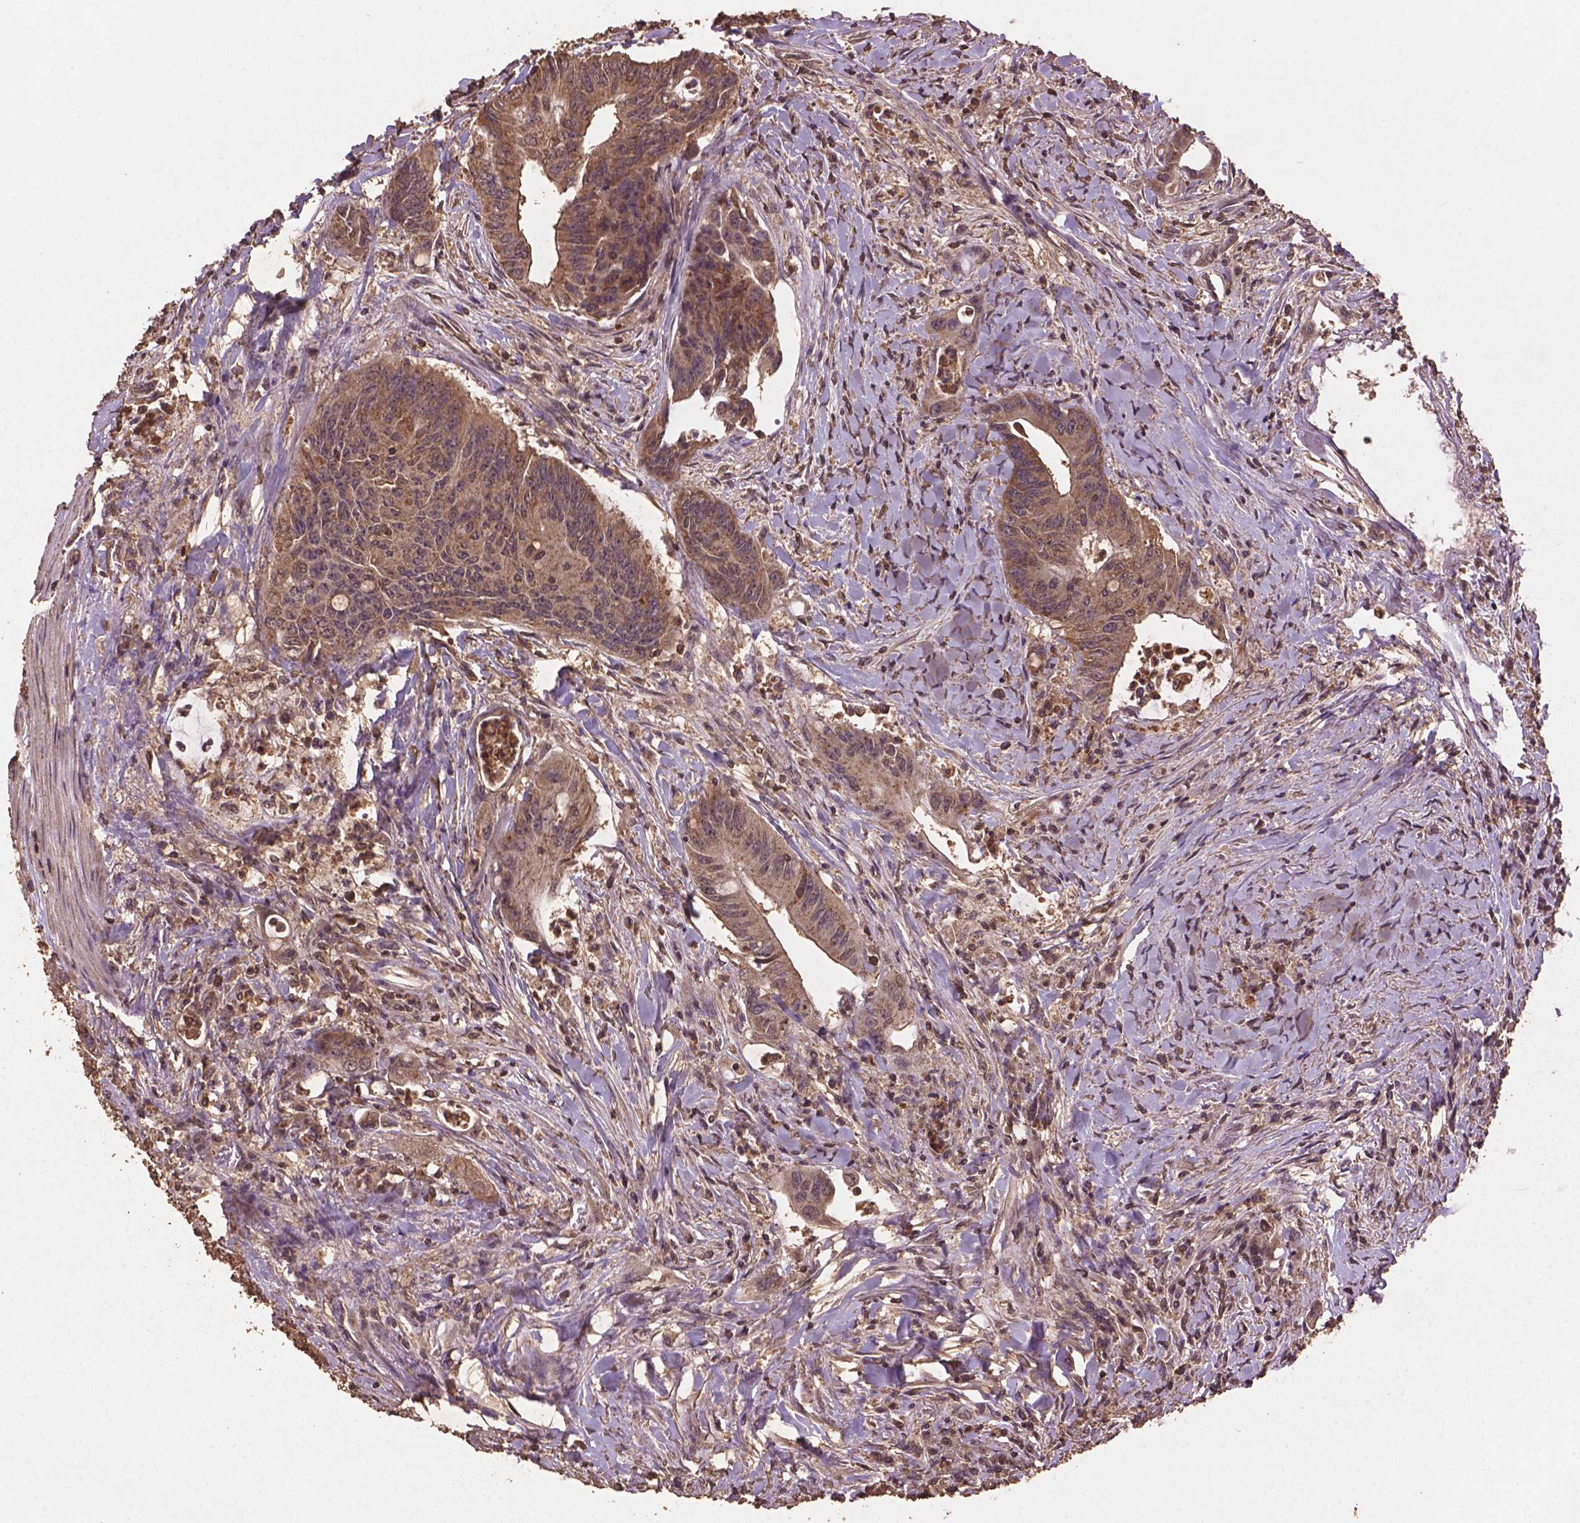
{"staining": {"intensity": "weak", "quantity": ">75%", "location": "cytoplasmic/membranous"}, "tissue": "colorectal cancer", "cell_type": "Tumor cells", "image_type": "cancer", "snomed": [{"axis": "morphology", "description": "Adenocarcinoma, NOS"}, {"axis": "topography", "description": "Rectum"}], "caption": "Colorectal cancer stained with a protein marker exhibits weak staining in tumor cells.", "gene": "BABAM1", "patient": {"sex": "male", "age": 59}}